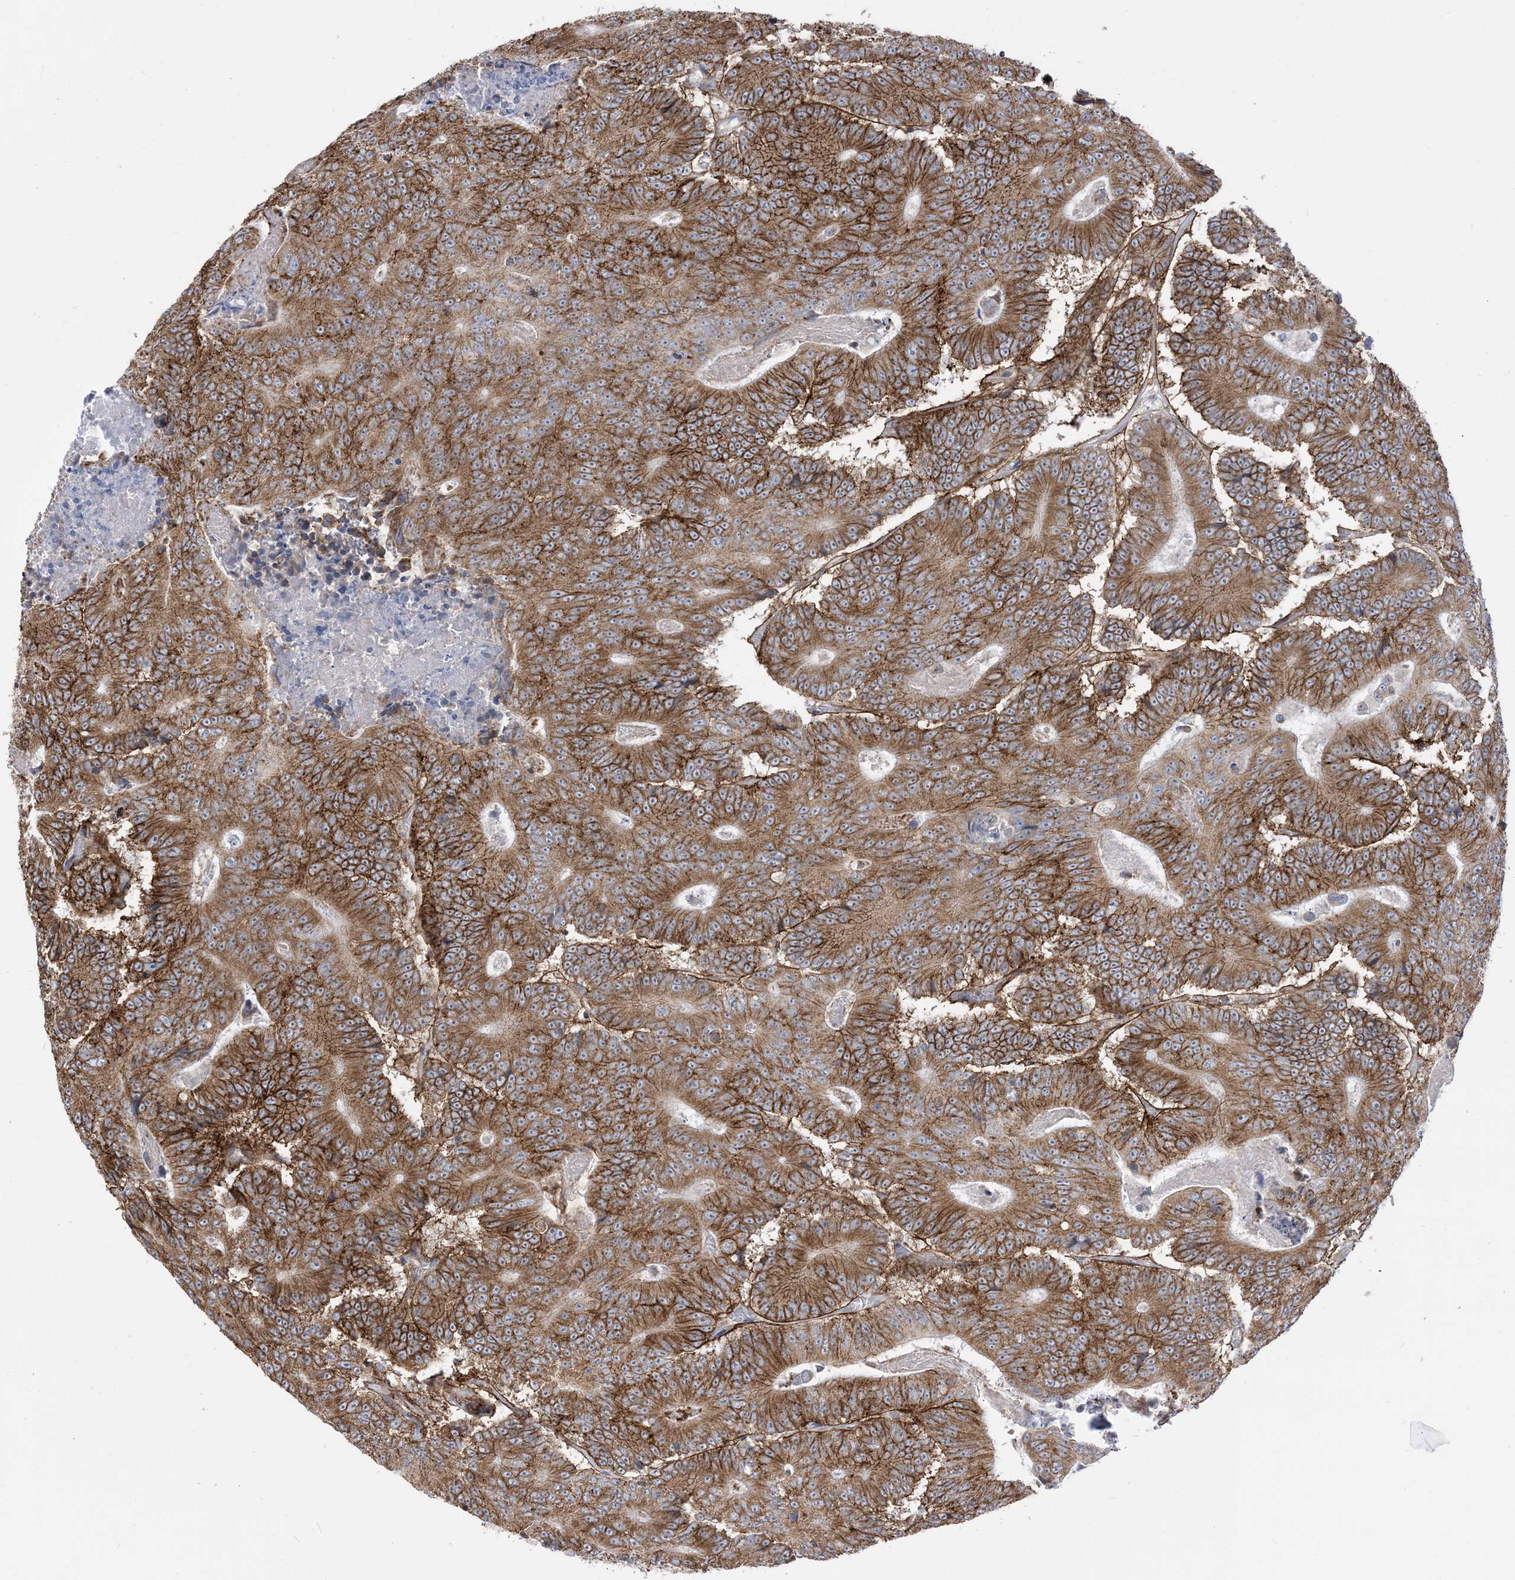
{"staining": {"intensity": "moderate", "quantity": ">75%", "location": "cytoplasmic/membranous"}, "tissue": "colorectal cancer", "cell_type": "Tumor cells", "image_type": "cancer", "snomed": [{"axis": "morphology", "description": "Adenocarcinoma, NOS"}, {"axis": "topography", "description": "Colon"}], "caption": "Protein analysis of colorectal adenocarcinoma tissue demonstrates moderate cytoplasmic/membranous positivity in about >75% of tumor cells.", "gene": "CASP4", "patient": {"sex": "male", "age": 83}}